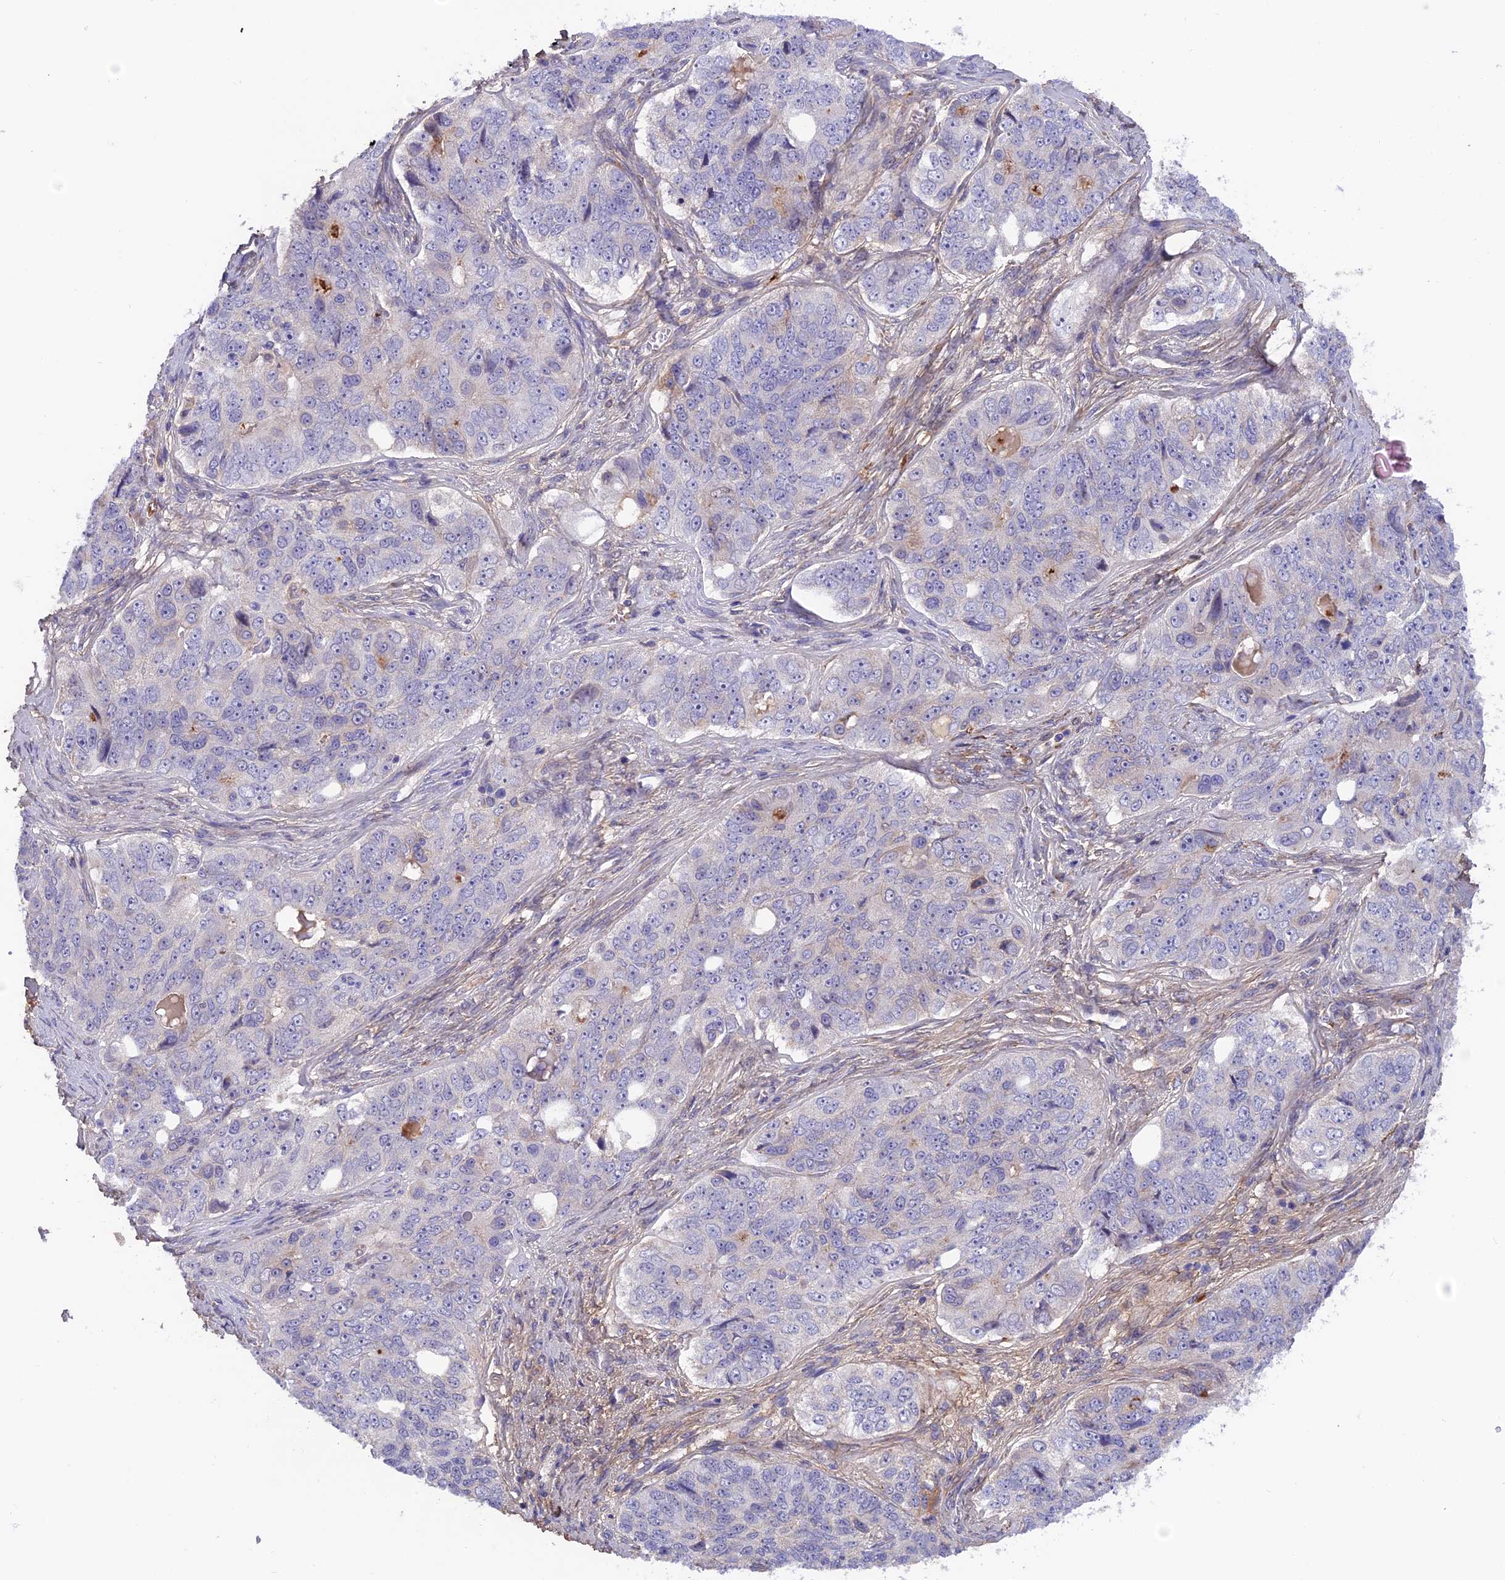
{"staining": {"intensity": "negative", "quantity": "none", "location": "none"}, "tissue": "ovarian cancer", "cell_type": "Tumor cells", "image_type": "cancer", "snomed": [{"axis": "morphology", "description": "Carcinoma, endometroid"}, {"axis": "topography", "description": "Ovary"}], "caption": "Human ovarian cancer stained for a protein using IHC shows no staining in tumor cells.", "gene": "COL4A3", "patient": {"sex": "female", "age": 51}}